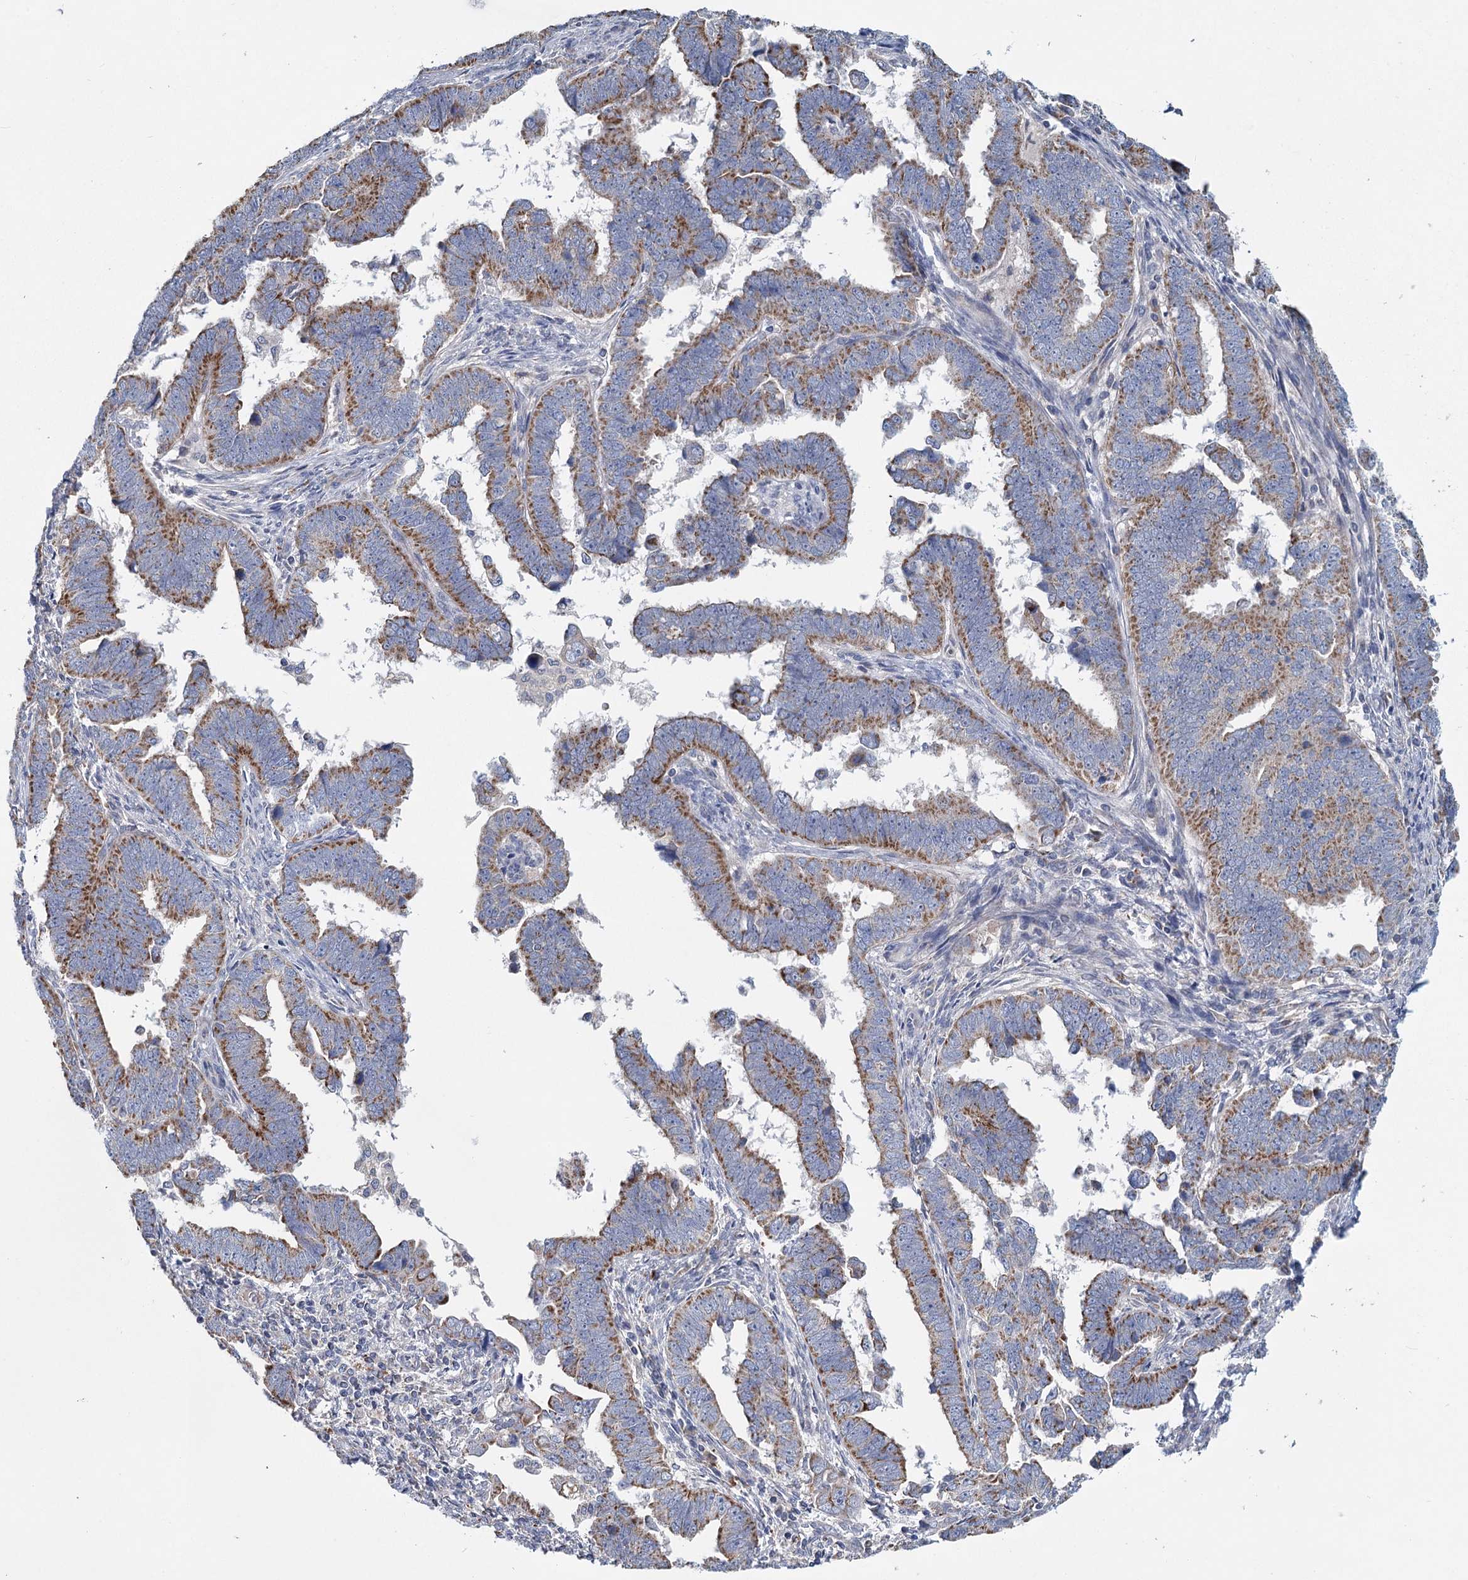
{"staining": {"intensity": "moderate", "quantity": ">75%", "location": "cytoplasmic/membranous"}, "tissue": "endometrial cancer", "cell_type": "Tumor cells", "image_type": "cancer", "snomed": [{"axis": "morphology", "description": "Adenocarcinoma, NOS"}, {"axis": "topography", "description": "Endometrium"}], "caption": "Immunohistochemical staining of human endometrial cancer (adenocarcinoma) displays moderate cytoplasmic/membranous protein positivity in approximately >75% of tumor cells. Immunohistochemistry stains the protein in brown and the nuclei are stained blue.", "gene": "ANKRD16", "patient": {"sex": "female", "age": 75}}